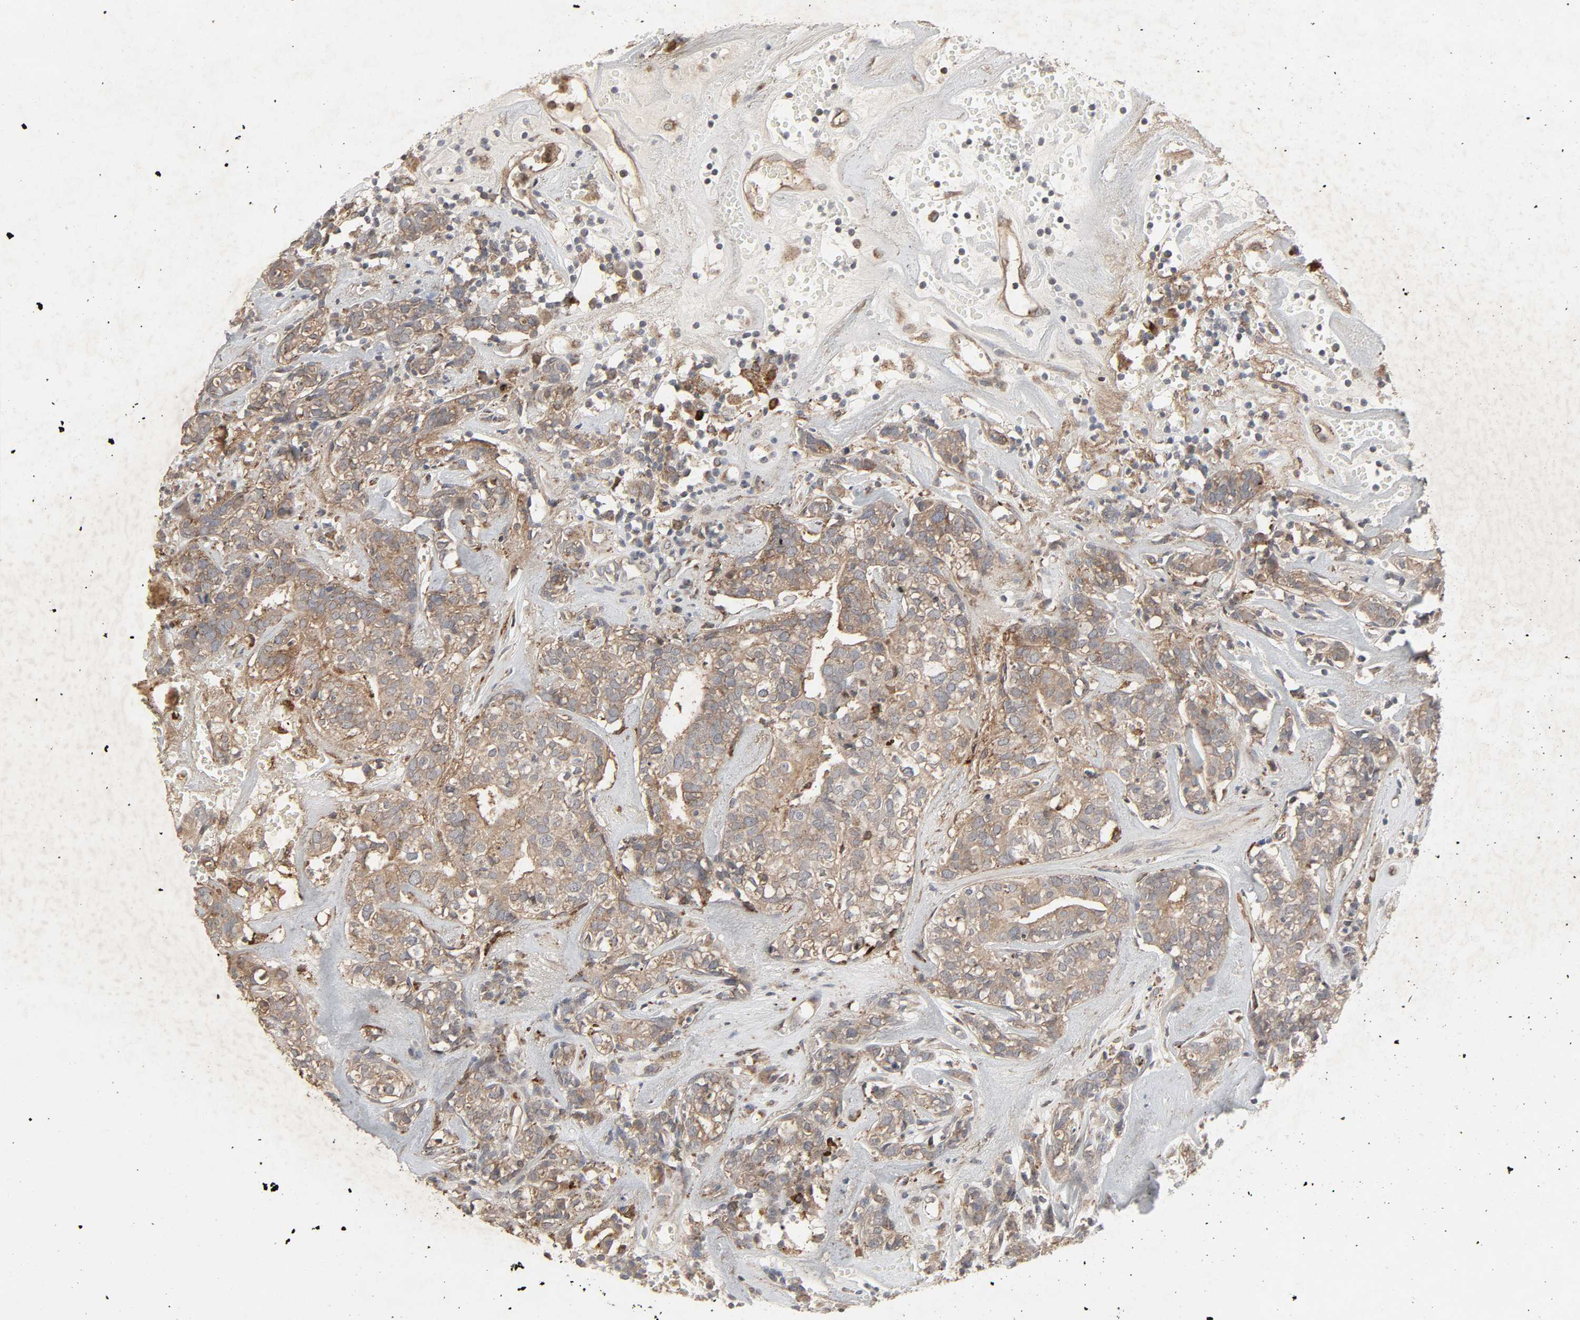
{"staining": {"intensity": "weak", "quantity": ">75%", "location": "cytoplasmic/membranous"}, "tissue": "head and neck cancer", "cell_type": "Tumor cells", "image_type": "cancer", "snomed": [{"axis": "morphology", "description": "Adenocarcinoma, NOS"}, {"axis": "topography", "description": "Salivary gland"}, {"axis": "topography", "description": "Head-Neck"}], "caption": "This image exhibits immunohistochemistry staining of head and neck cancer (adenocarcinoma), with low weak cytoplasmic/membranous positivity in about >75% of tumor cells.", "gene": "ADCY4", "patient": {"sex": "female", "age": 65}}